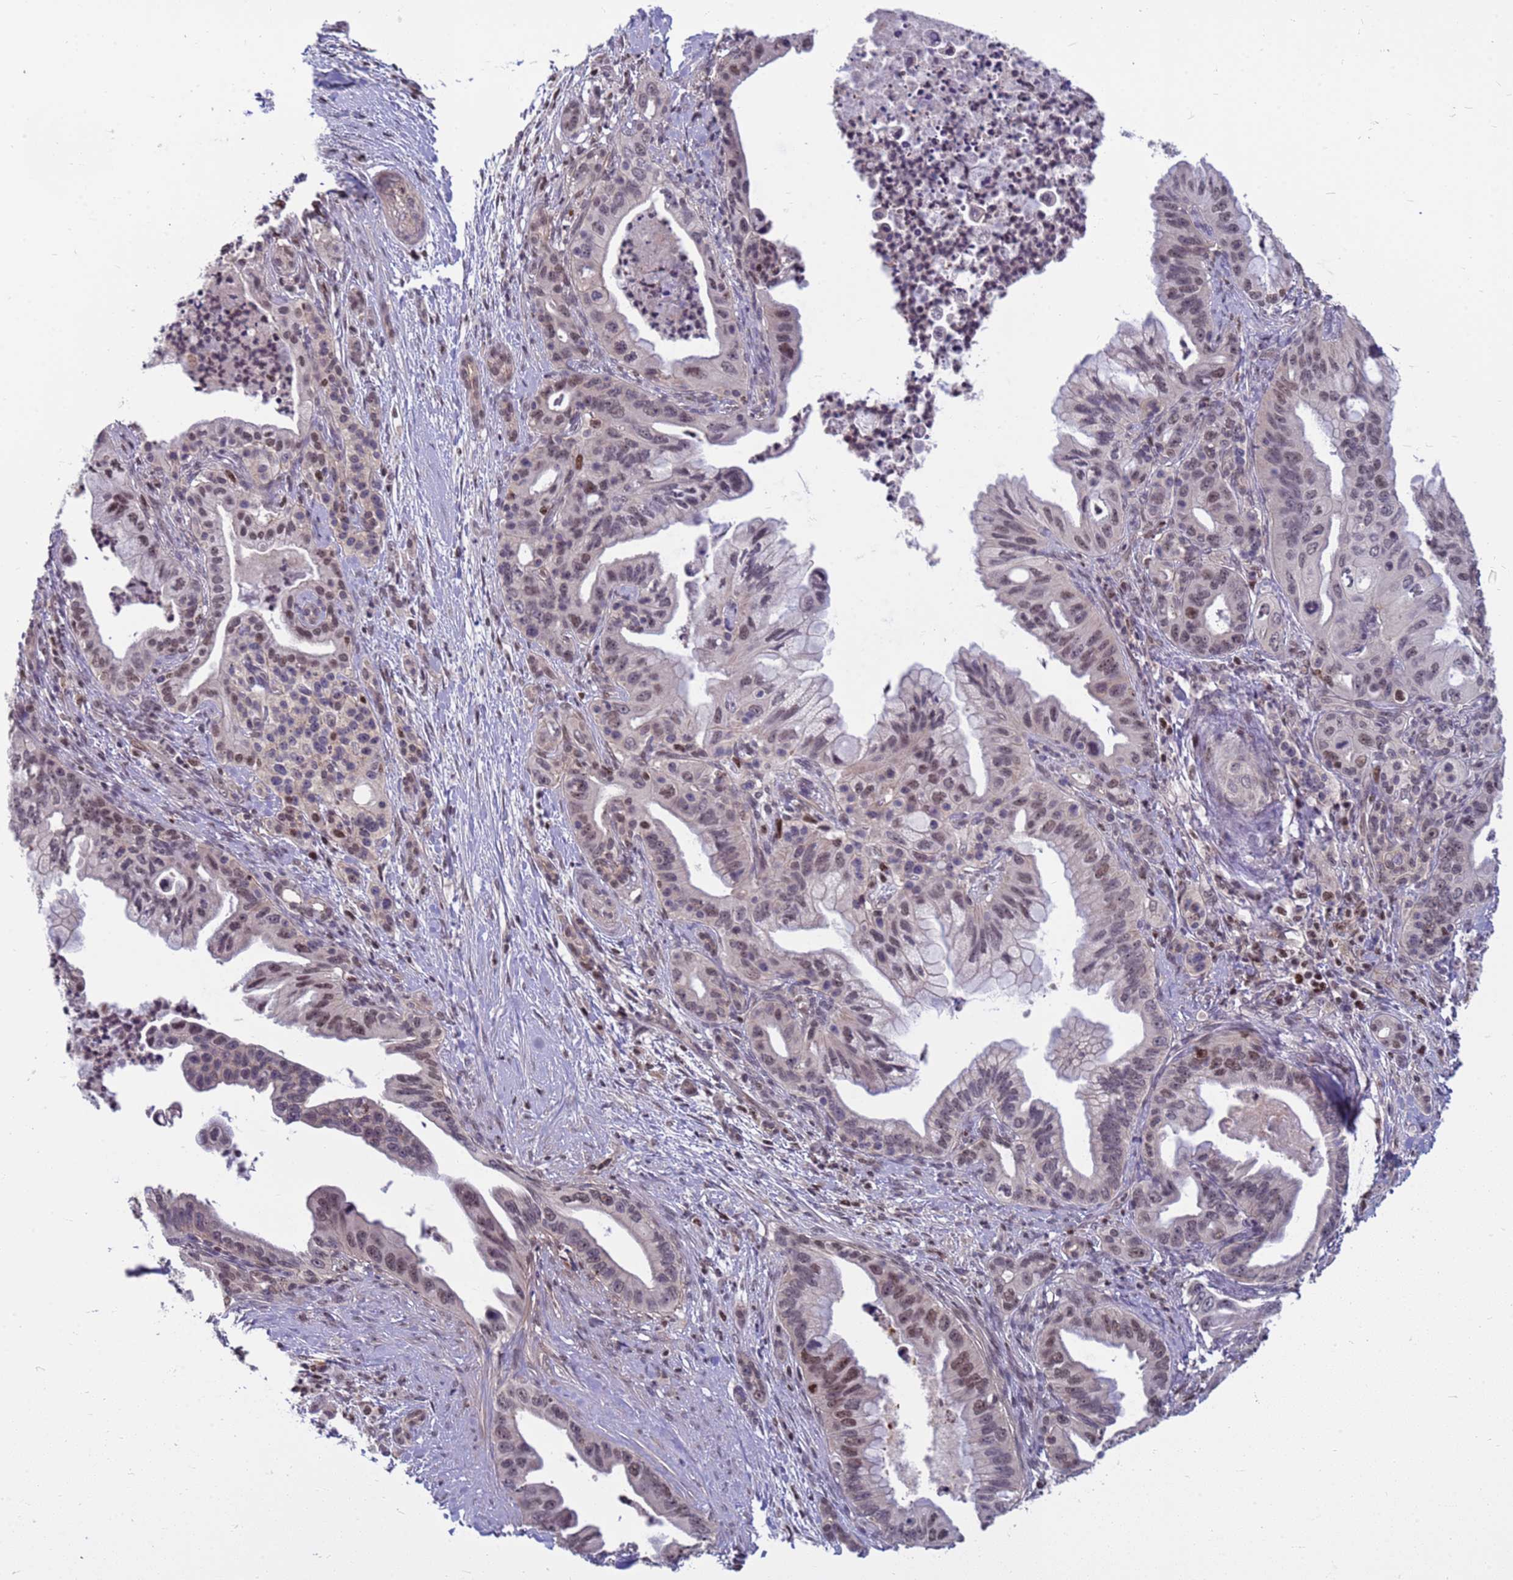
{"staining": {"intensity": "moderate", "quantity": "<25%", "location": "nuclear"}, "tissue": "pancreatic cancer", "cell_type": "Tumor cells", "image_type": "cancer", "snomed": [{"axis": "morphology", "description": "Adenocarcinoma, NOS"}, {"axis": "topography", "description": "Pancreas"}], "caption": "A brown stain highlights moderate nuclear positivity of a protein in adenocarcinoma (pancreatic) tumor cells. (Stains: DAB (3,3'-diaminobenzidine) in brown, nuclei in blue, Microscopy: brightfield microscopy at high magnification).", "gene": "NSL1", "patient": {"sex": "male", "age": 58}}